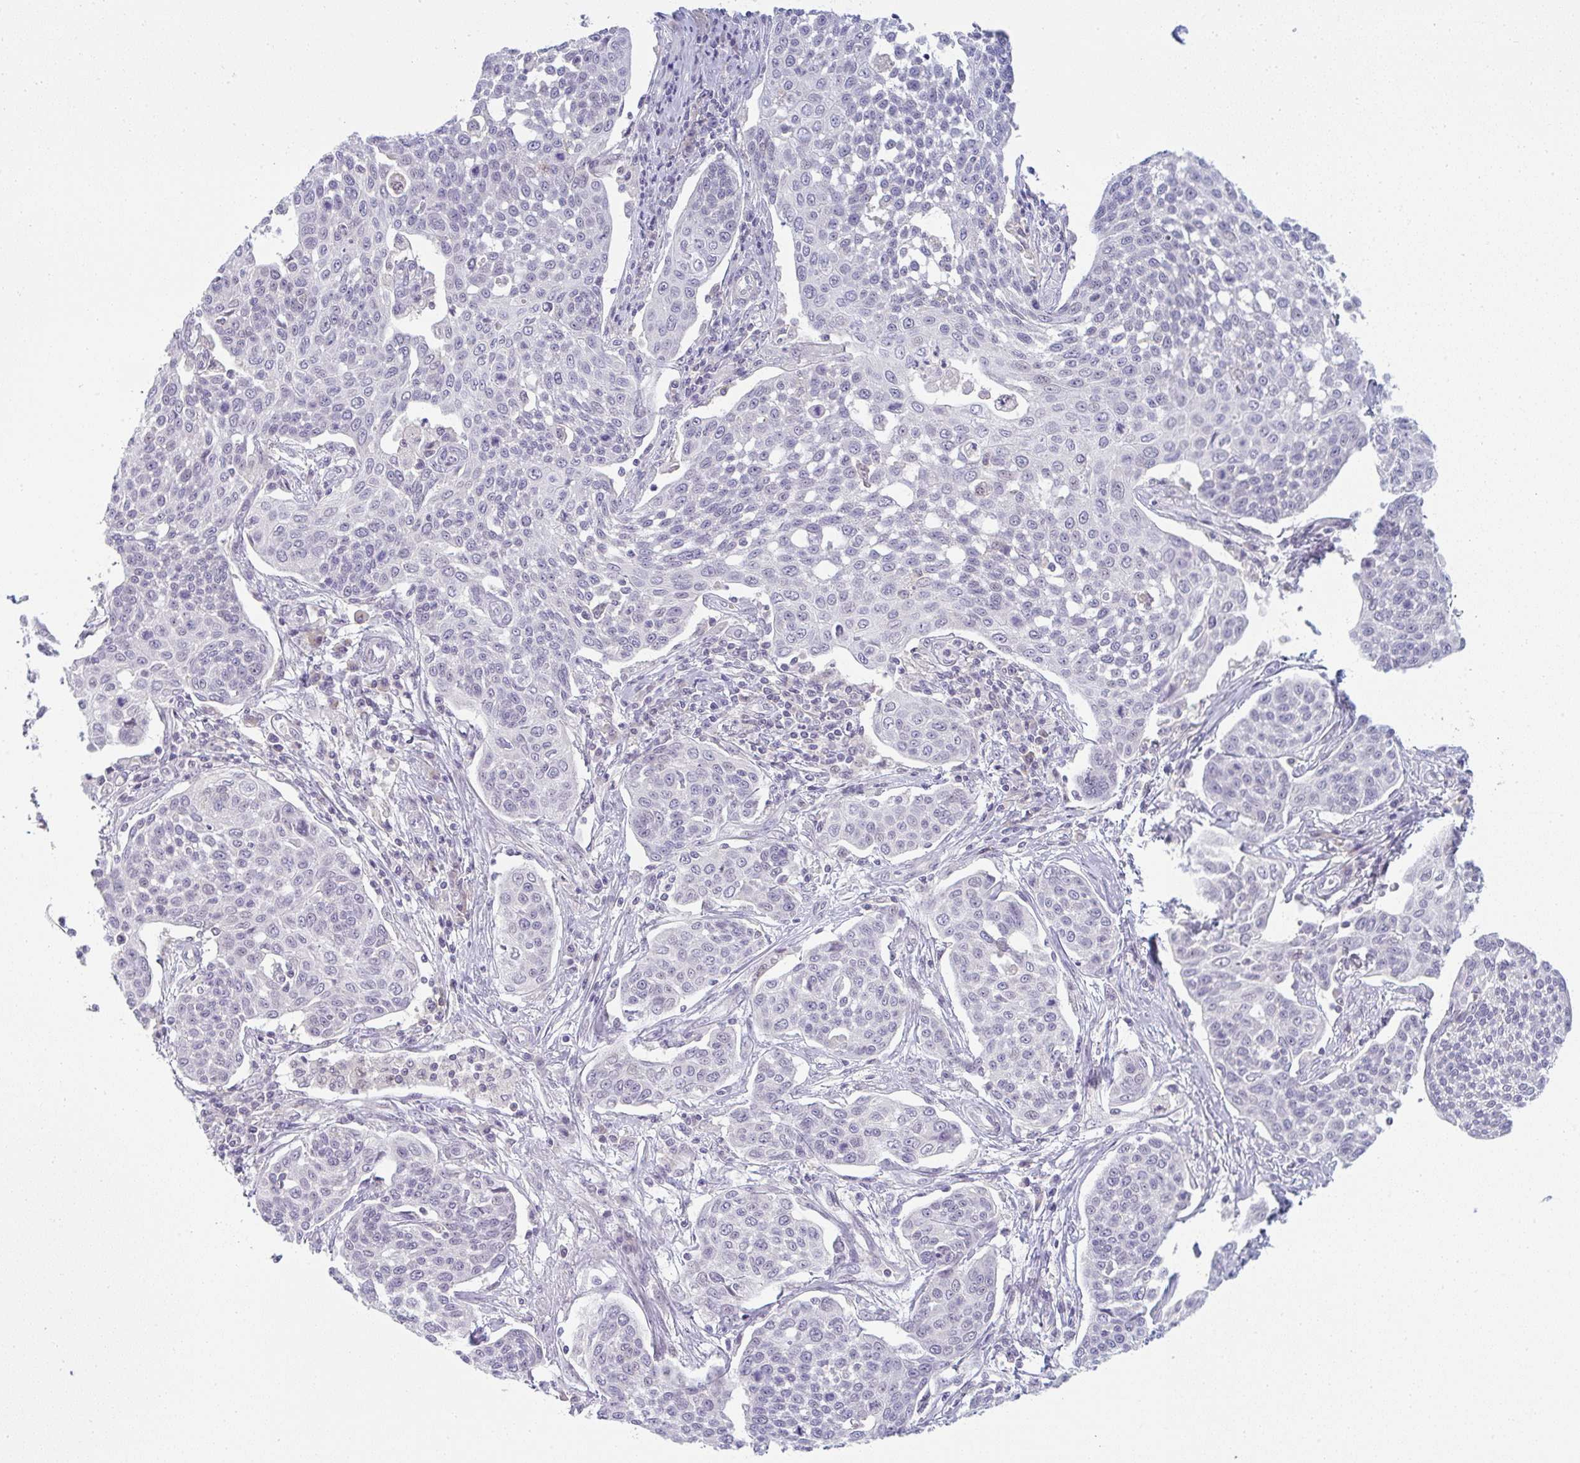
{"staining": {"intensity": "negative", "quantity": "none", "location": "none"}, "tissue": "cervical cancer", "cell_type": "Tumor cells", "image_type": "cancer", "snomed": [{"axis": "morphology", "description": "Squamous cell carcinoma, NOS"}, {"axis": "topography", "description": "Cervix"}], "caption": "This image is of cervical cancer stained with immunohistochemistry (IHC) to label a protein in brown with the nuclei are counter-stained blue. There is no staining in tumor cells.", "gene": "PPFIA4", "patient": {"sex": "female", "age": 34}}